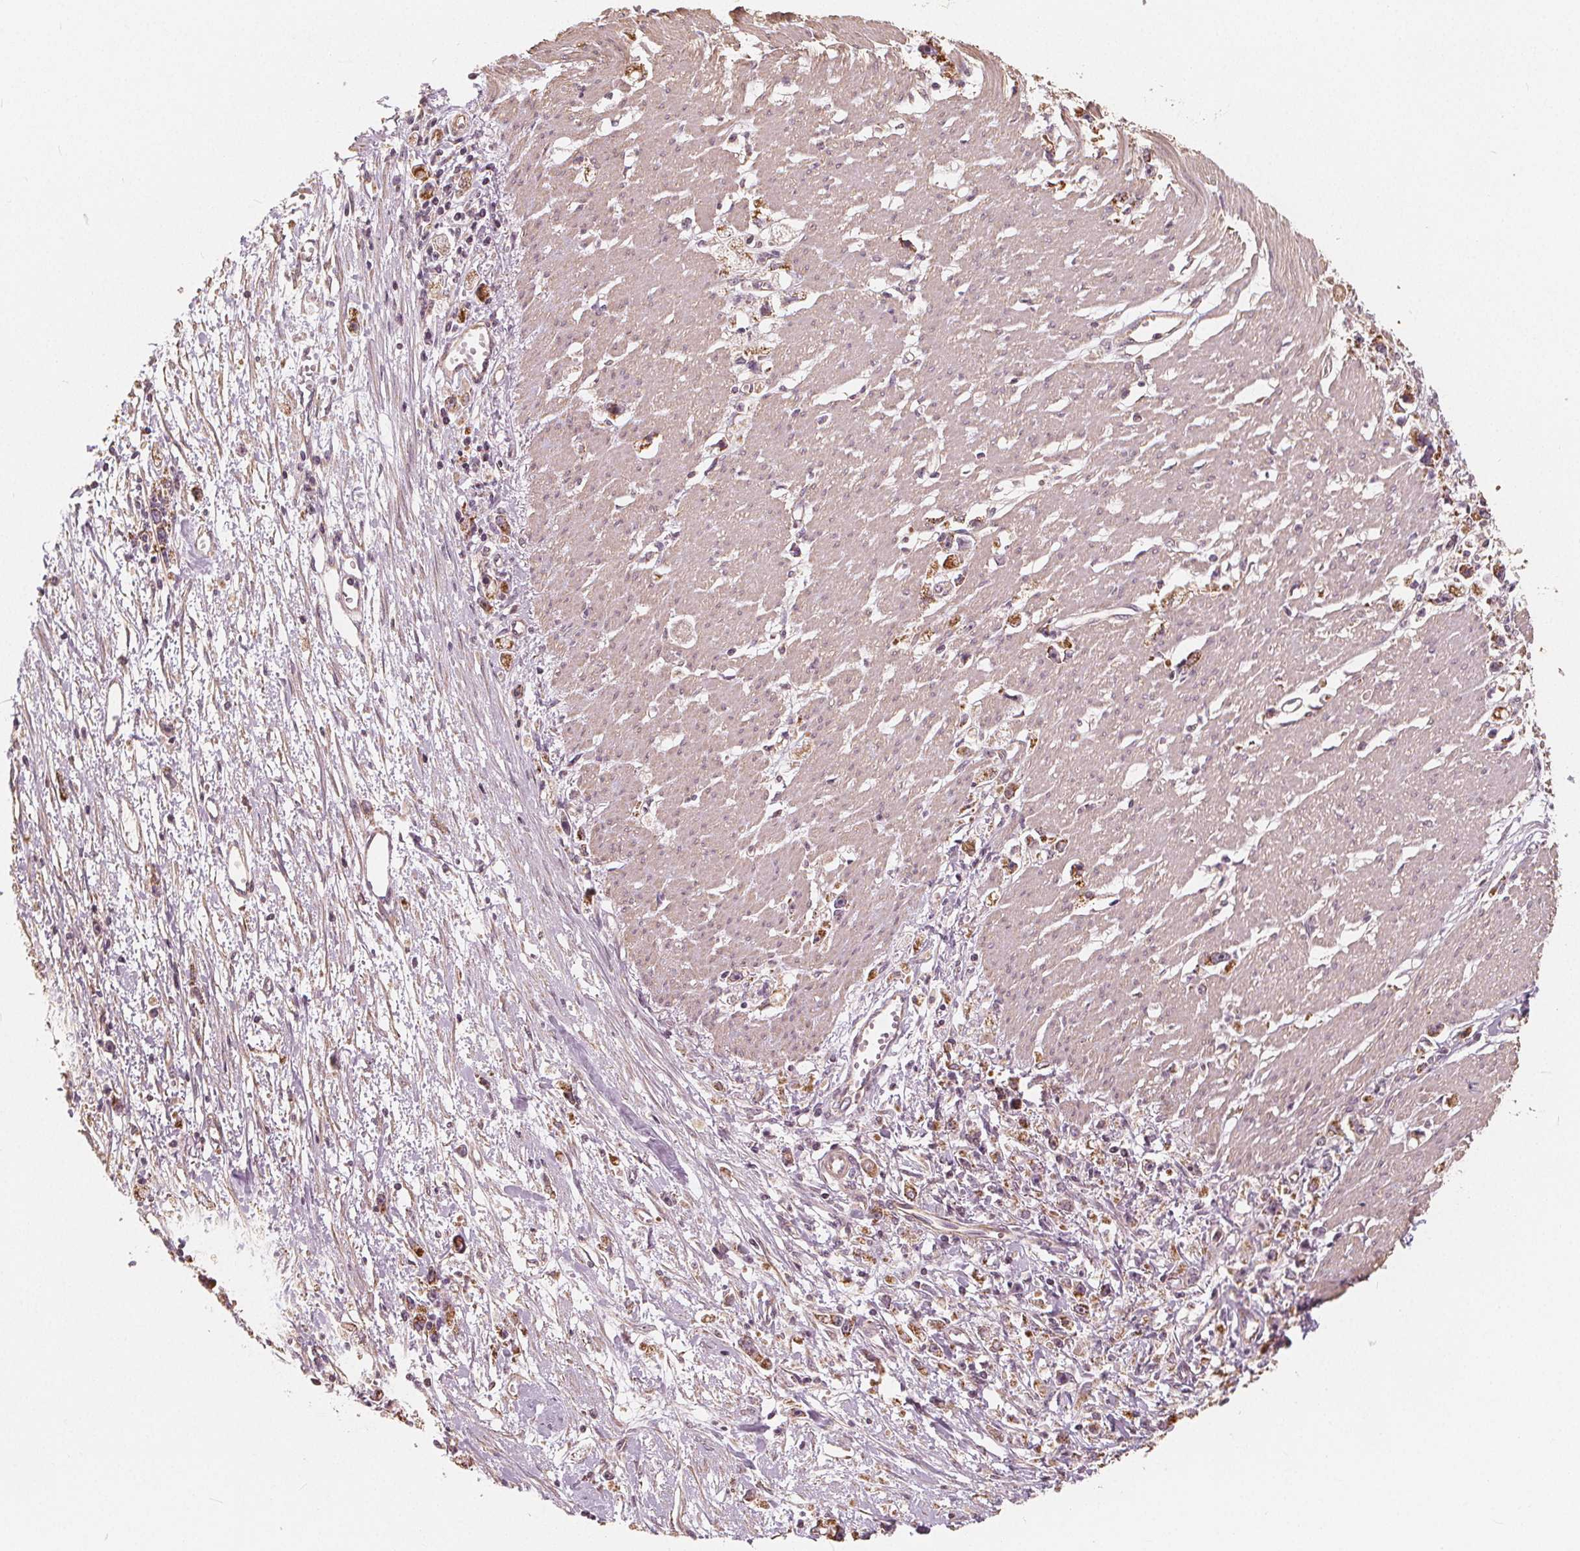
{"staining": {"intensity": "moderate", "quantity": ">75%", "location": "cytoplasmic/membranous"}, "tissue": "stomach cancer", "cell_type": "Tumor cells", "image_type": "cancer", "snomed": [{"axis": "morphology", "description": "Adenocarcinoma, NOS"}, {"axis": "topography", "description": "Stomach"}], "caption": "Protein staining of adenocarcinoma (stomach) tissue displays moderate cytoplasmic/membranous expression in about >75% of tumor cells.", "gene": "PEX26", "patient": {"sex": "female", "age": 59}}